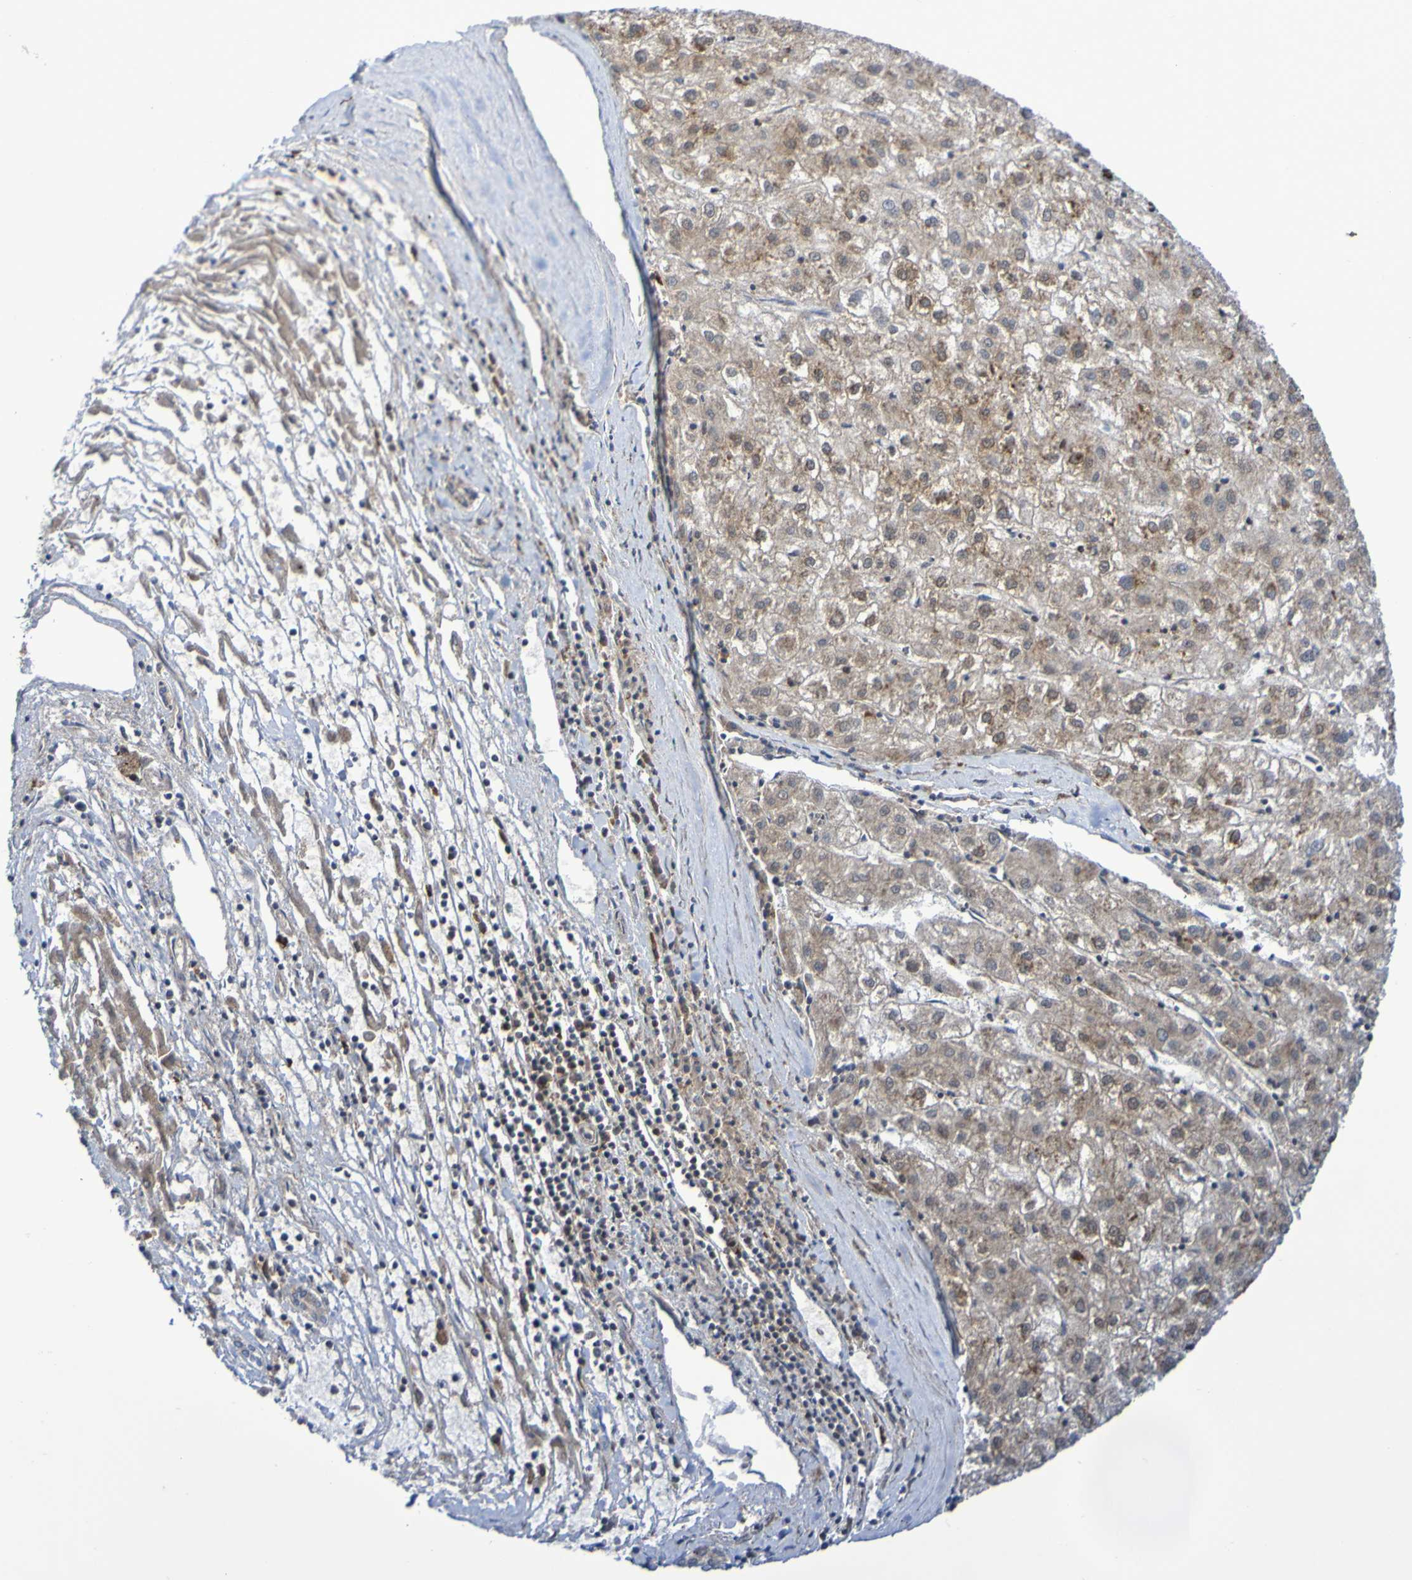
{"staining": {"intensity": "moderate", "quantity": ">75%", "location": "cytoplasmic/membranous"}, "tissue": "liver cancer", "cell_type": "Tumor cells", "image_type": "cancer", "snomed": [{"axis": "morphology", "description": "Carcinoma, Hepatocellular, NOS"}, {"axis": "topography", "description": "Liver"}], "caption": "Protein analysis of liver cancer tissue shows moderate cytoplasmic/membranous expression in about >75% of tumor cells.", "gene": "ITLN1", "patient": {"sex": "male", "age": 72}}